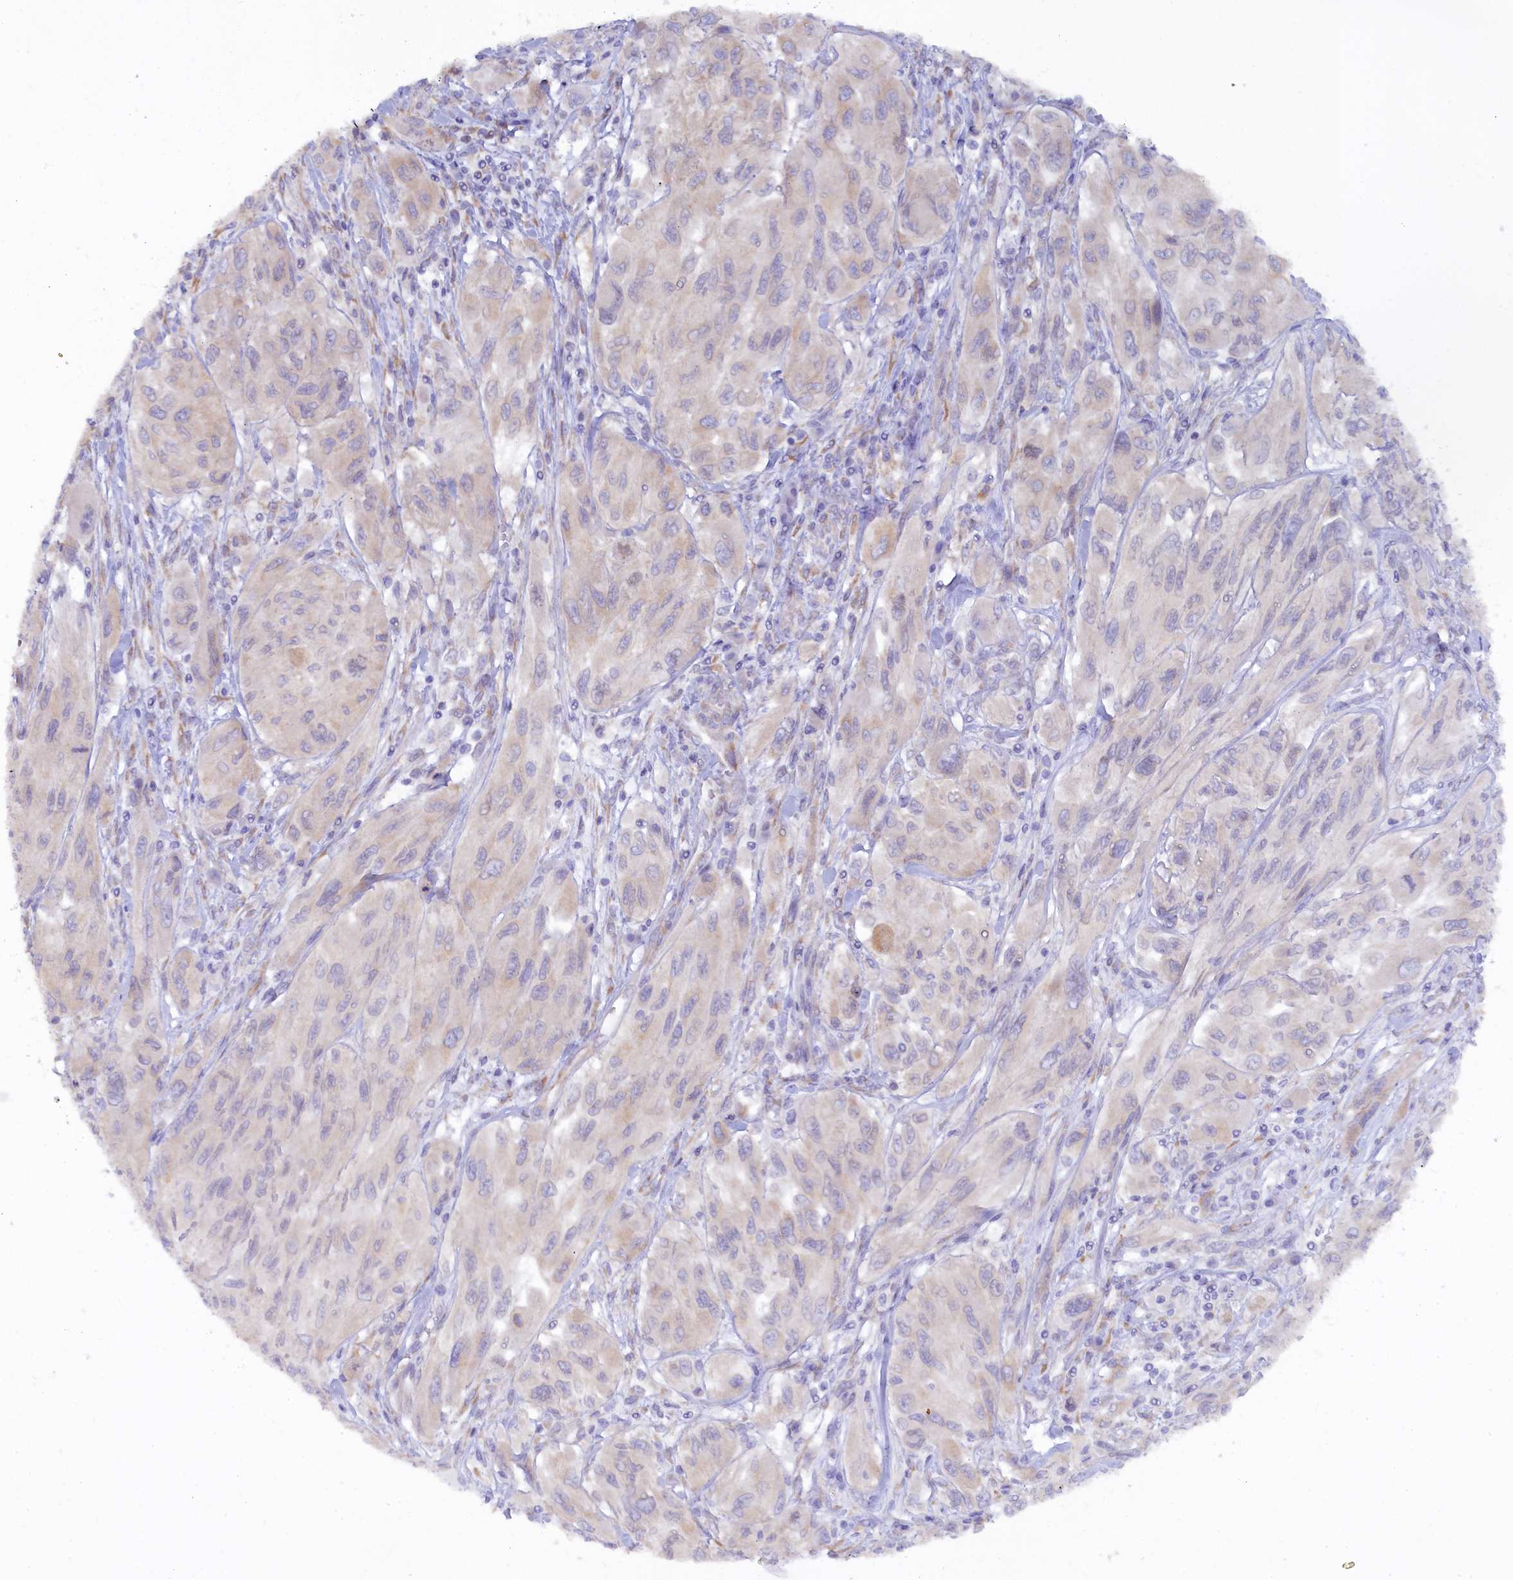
{"staining": {"intensity": "negative", "quantity": "none", "location": "none"}, "tissue": "melanoma", "cell_type": "Tumor cells", "image_type": "cancer", "snomed": [{"axis": "morphology", "description": "Malignant melanoma, NOS"}, {"axis": "topography", "description": "Skin"}], "caption": "Tumor cells show no significant protein positivity in melanoma.", "gene": "POGLUT3", "patient": {"sex": "female", "age": 91}}